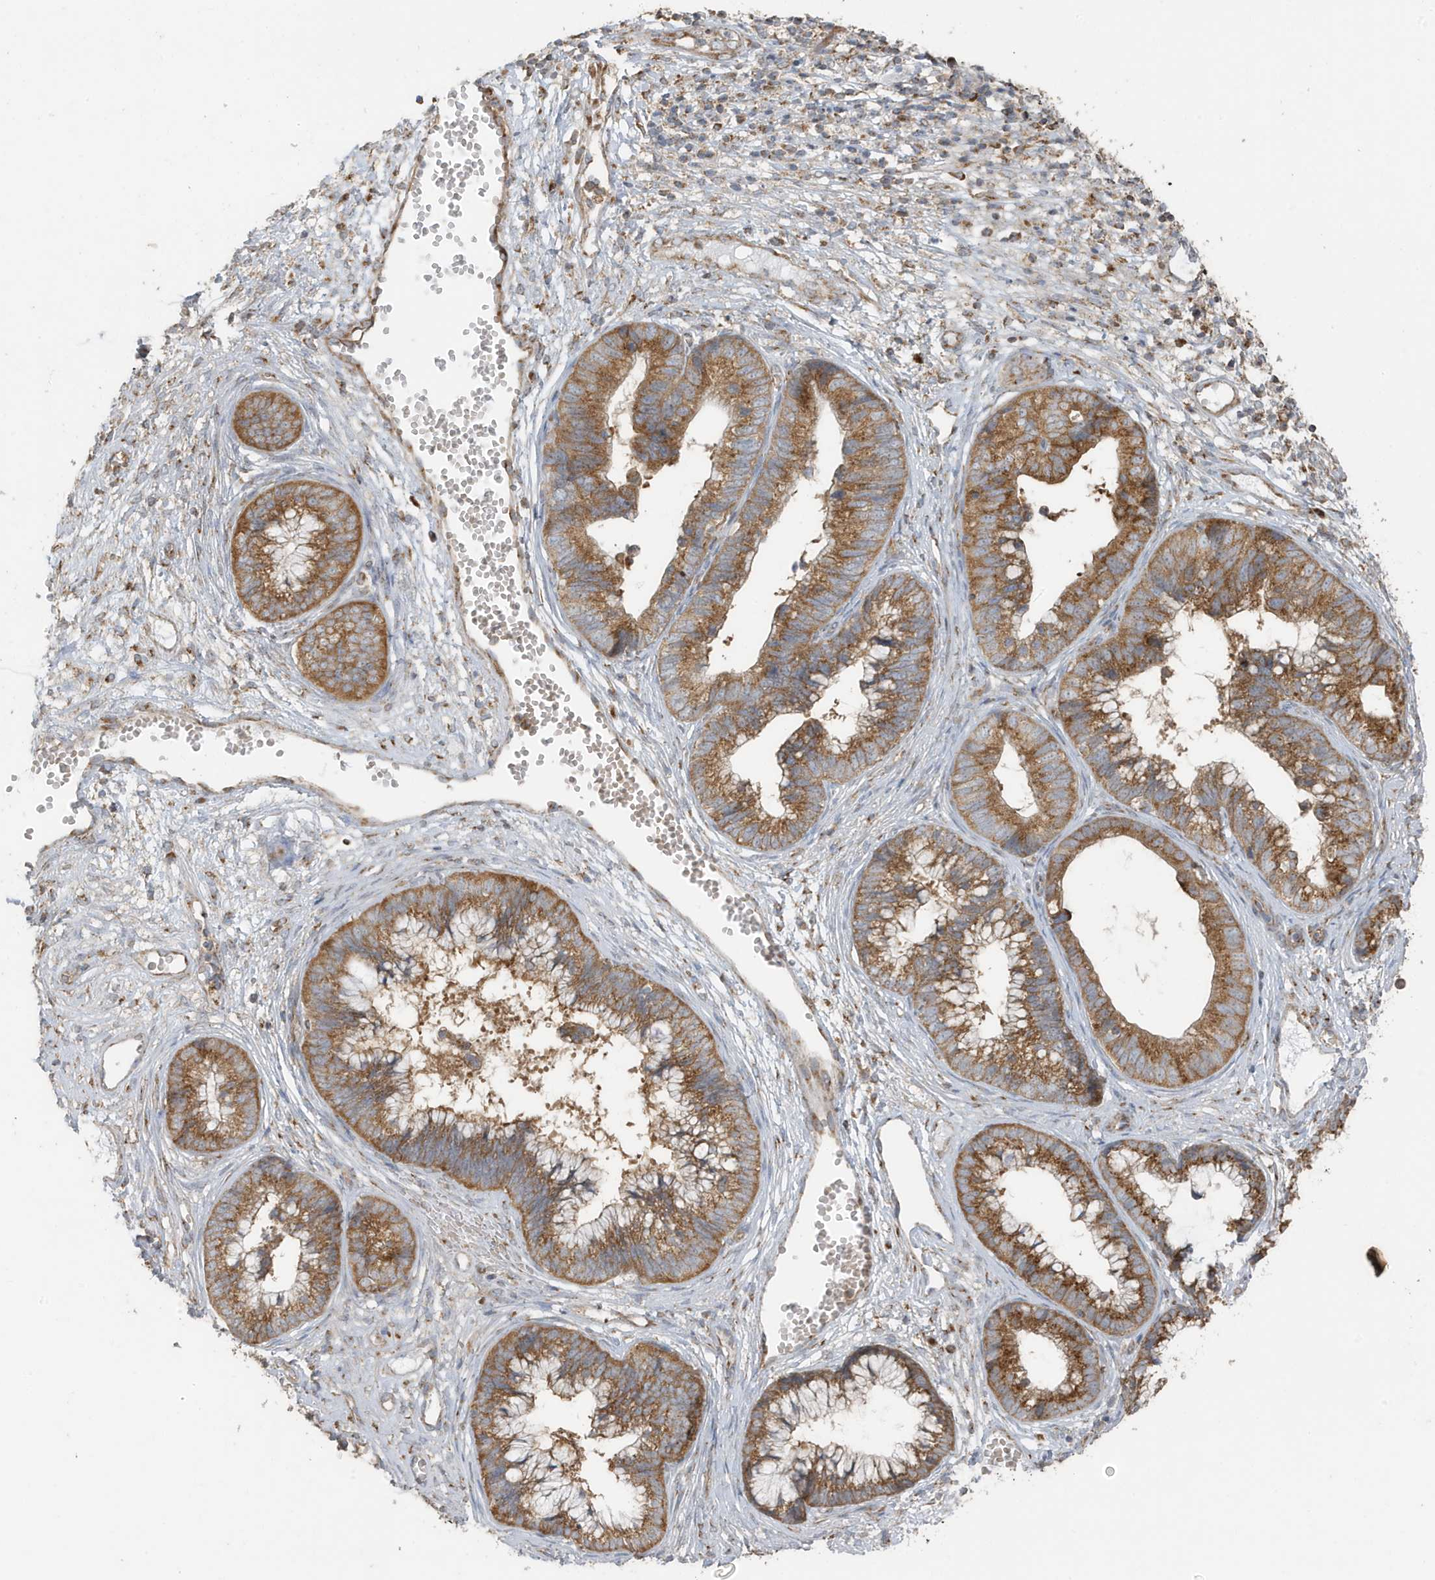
{"staining": {"intensity": "moderate", "quantity": ">75%", "location": "cytoplasmic/membranous"}, "tissue": "cervical cancer", "cell_type": "Tumor cells", "image_type": "cancer", "snomed": [{"axis": "morphology", "description": "Adenocarcinoma, NOS"}, {"axis": "topography", "description": "Cervix"}], "caption": "Immunohistochemistry (DAB) staining of human cervical cancer (adenocarcinoma) shows moderate cytoplasmic/membranous protein expression in about >75% of tumor cells. (DAB = brown stain, brightfield microscopy at high magnification).", "gene": "GOLGA4", "patient": {"sex": "female", "age": 44}}